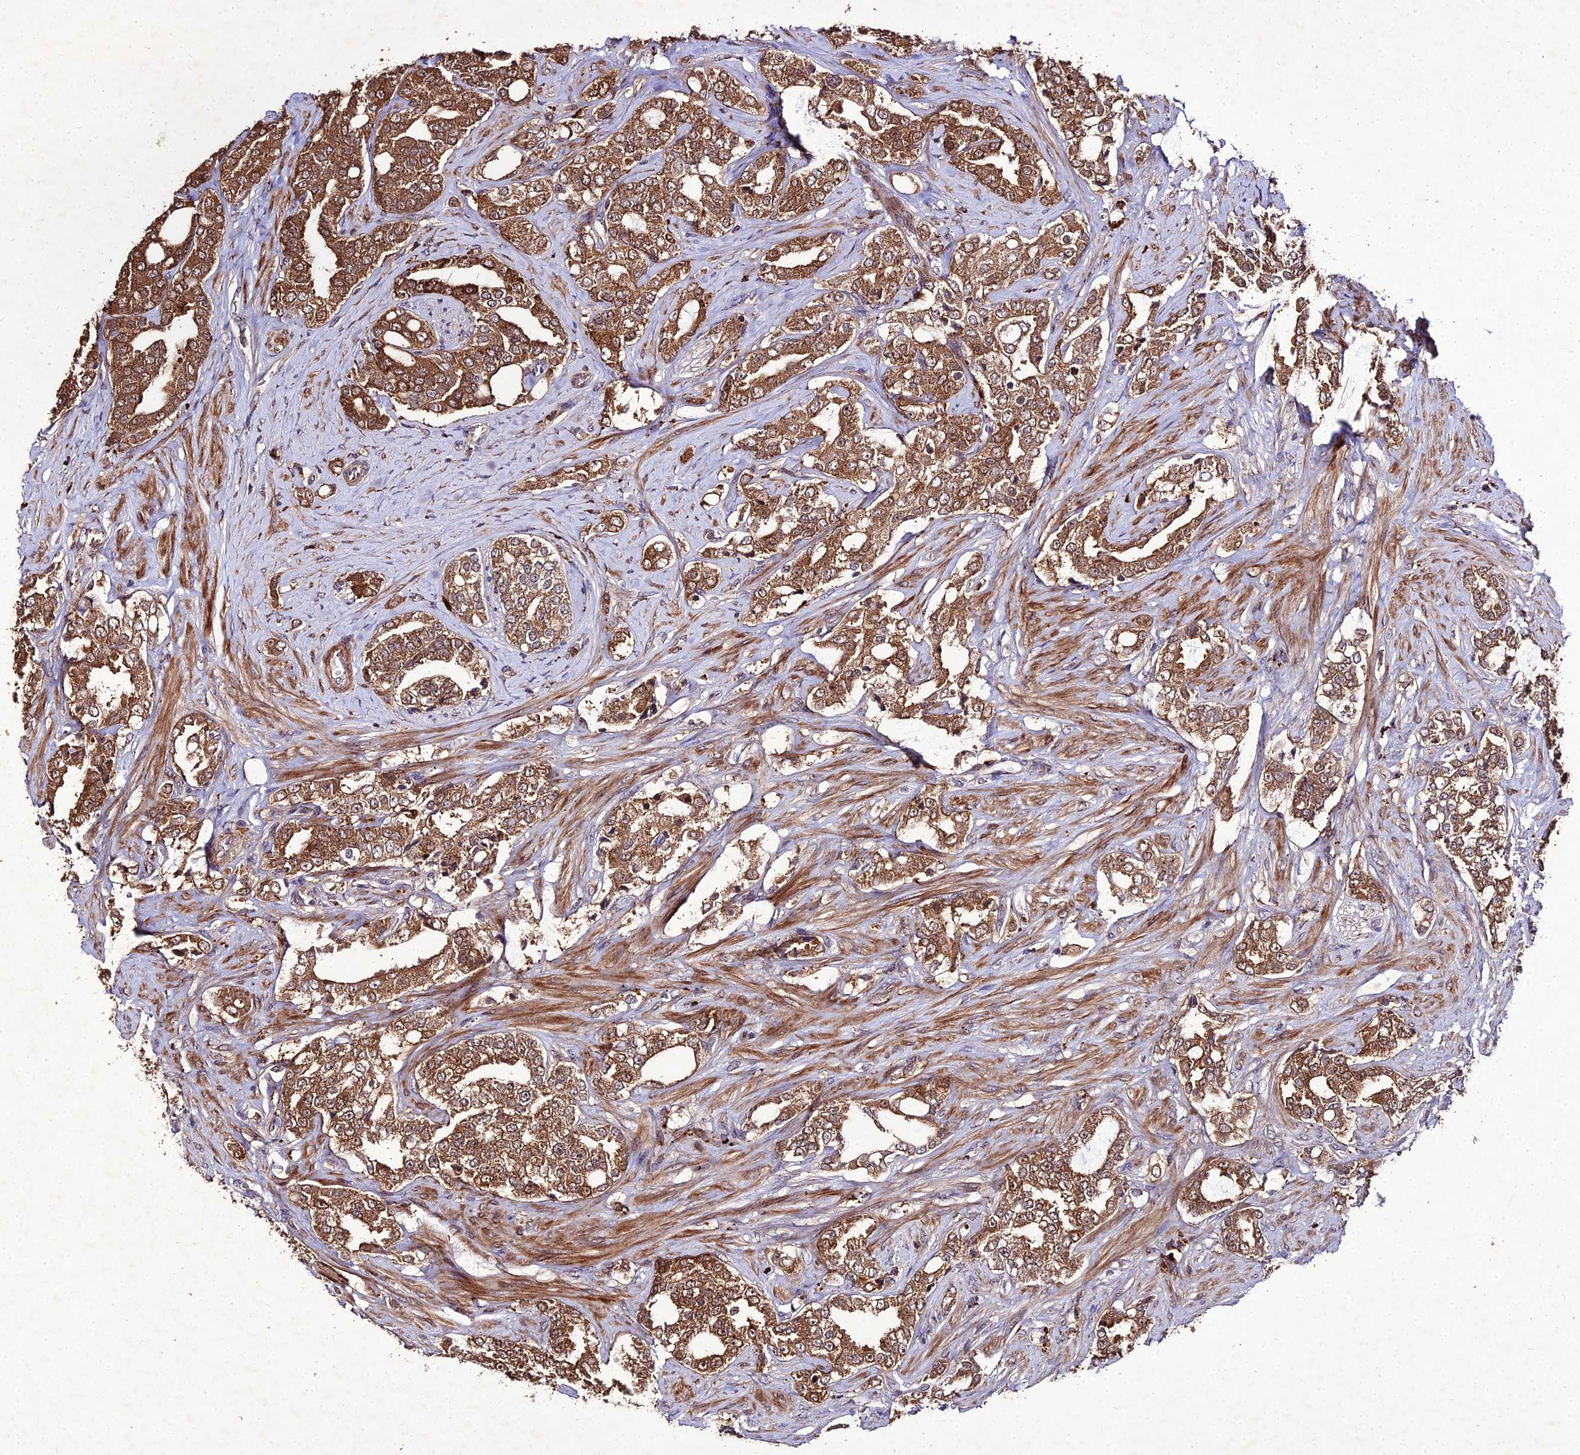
{"staining": {"intensity": "moderate", "quantity": ">75%", "location": "cytoplasmic/membranous,nuclear"}, "tissue": "prostate cancer", "cell_type": "Tumor cells", "image_type": "cancer", "snomed": [{"axis": "morphology", "description": "Adenocarcinoma, High grade"}, {"axis": "topography", "description": "Prostate"}], "caption": "Protein expression analysis of human prostate cancer (high-grade adenocarcinoma) reveals moderate cytoplasmic/membranous and nuclear staining in about >75% of tumor cells.", "gene": "ZNF766", "patient": {"sex": "male", "age": 64}}